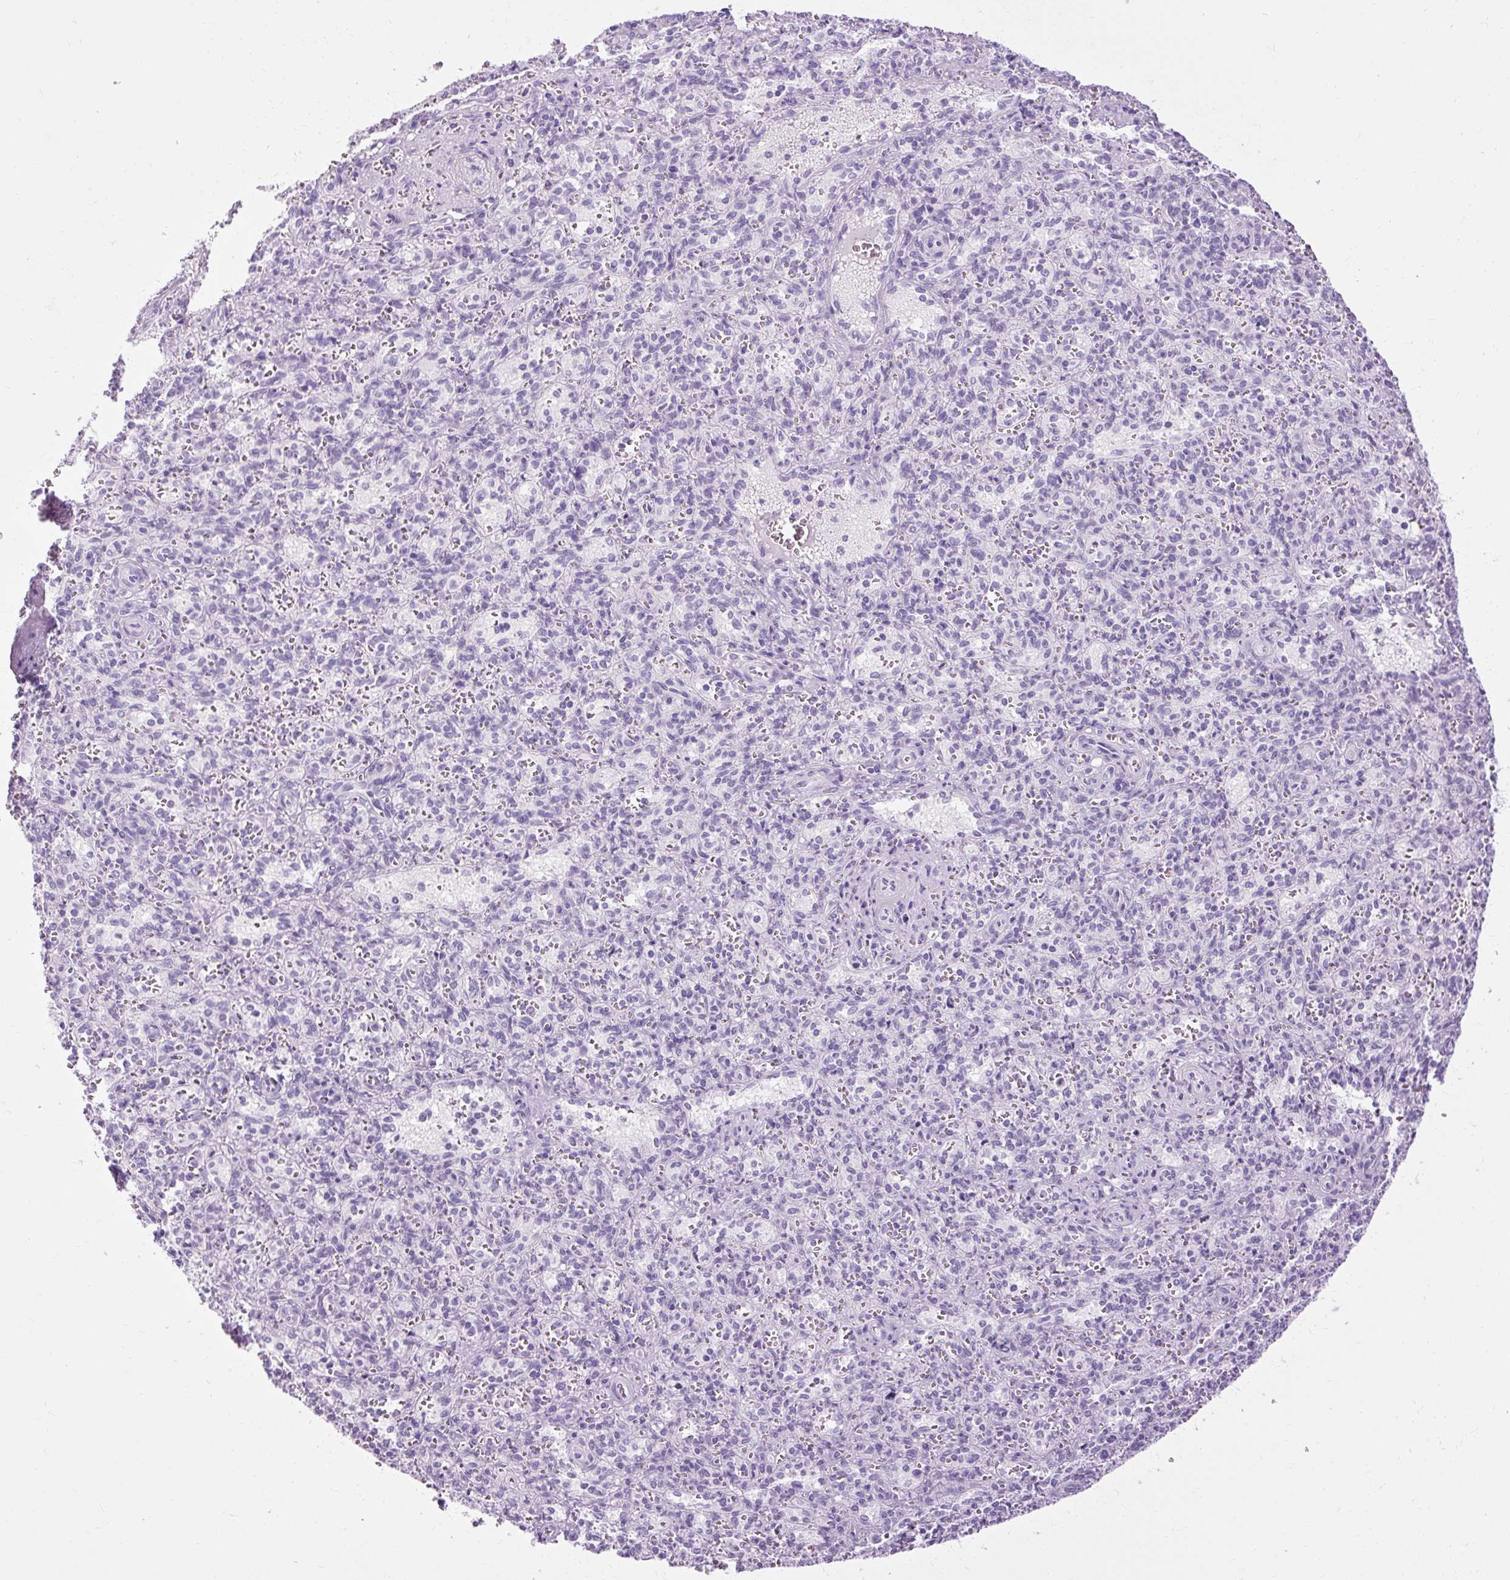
{"staining": {"intensity": "negative", "quantity": "none", "location": "none"}, "tissue": "spleen", "cell_type": "Cells in red pulp", "image_type": "normal", "snomed": [{"axis": "morphology", "description": "Normal tissue, NOS"}, {"axis": "topography", "description": "Spleen"}], "caption": "The immunohistochemistry (IHC) image has no significant positivity in cells in red pulp of spleen.", "gene": "B3GNT4", "patient": {"sex": "female", "age": 26}}